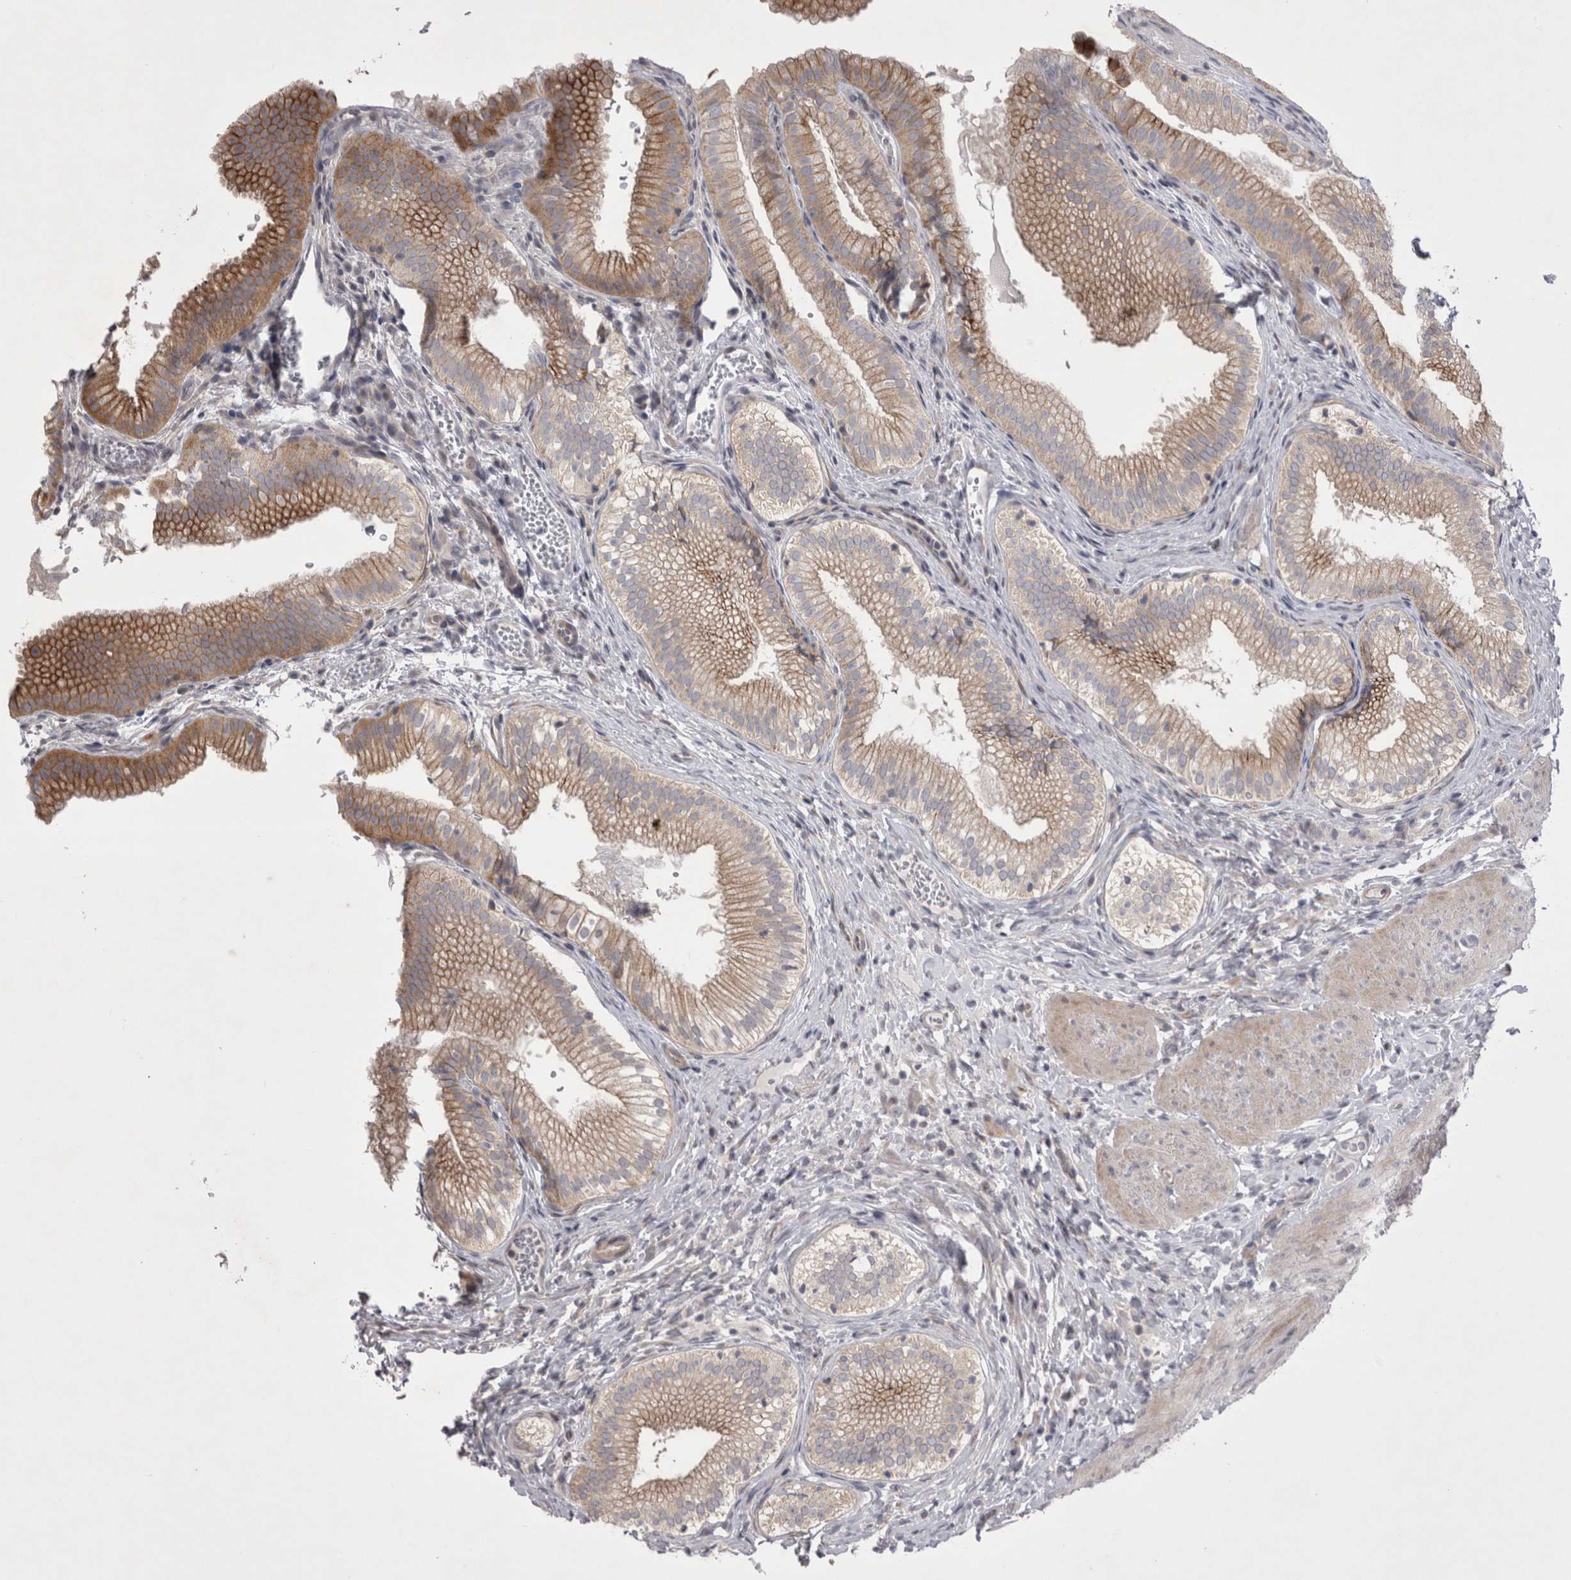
{"staining": {"intensity": "moderate", "quantity": ">75%", "location": "cytoplasmic/membranous"}, "tissue": "gallbladder", "cell_type": "Glandular cells", "image_type": "normal", "snomed": [{"axis": "morphology", "description": "Normal tissue, NOS"}, {"axis": "topography", "description": "Gallbladder"}], "caption": "Approximately >75% of glandular cells in unremarkable human gallbladder exhibit moderate cytoplasmic/membranous protein positivity as visualized by brown immunohistochemical staining.", "gene": "NENF", "patient": {"sex": "female", "age": 30}}